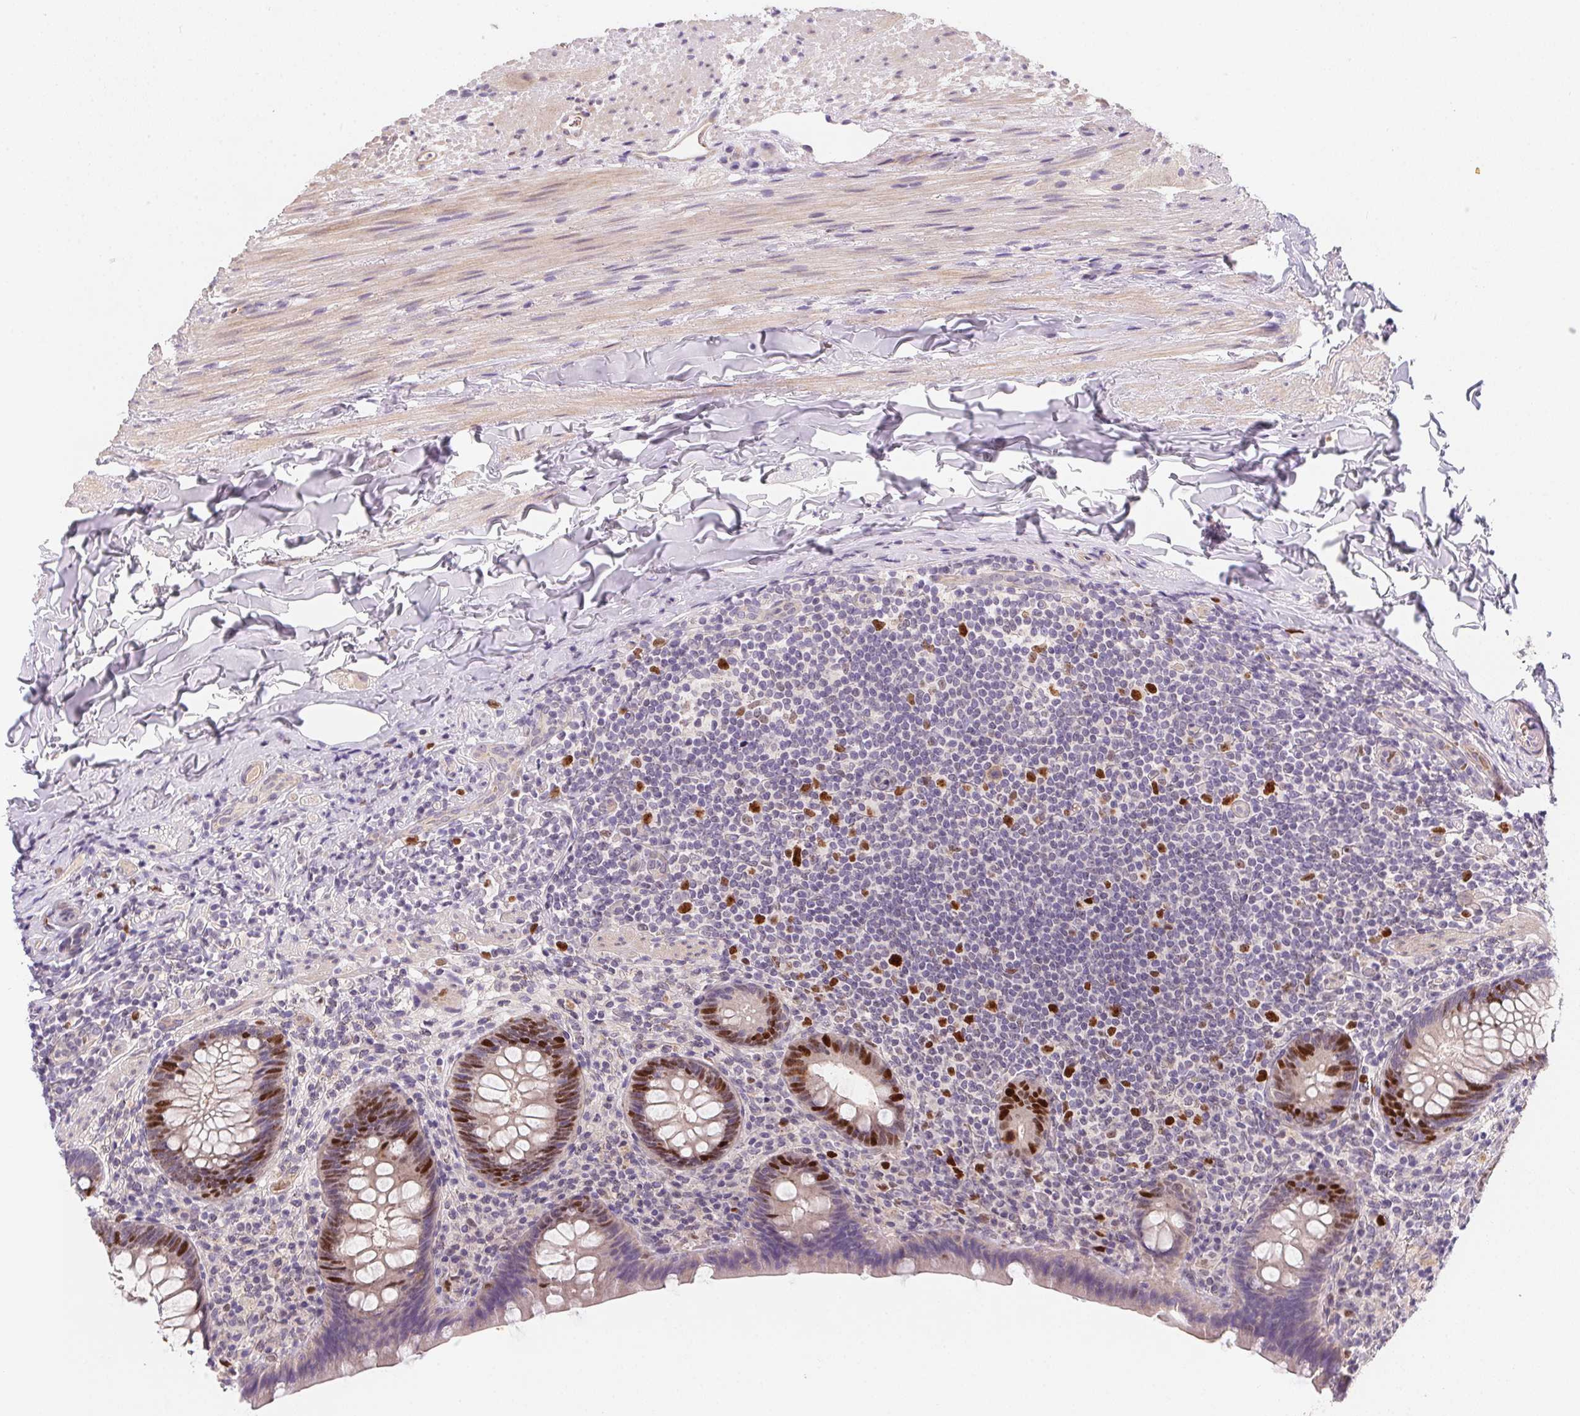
{"staining": {"intensity": "strong", "quantity": "25%-75%", "location": "nuclear"}, "tissue": "appendix", "cell_type": "Glandular cells", "image_type": "normal", "snomed": [{"axis": "morphology", "description": "Normal tissue, NOS"}, {"axis": "topography", "description": "Appendix"}], "caption": "The immunohistochemical stain labels strong nuclear expression in glandular cells of benign appendix.", "gene": "HELLS", "patient": {"sex": "male", "age": 47}}